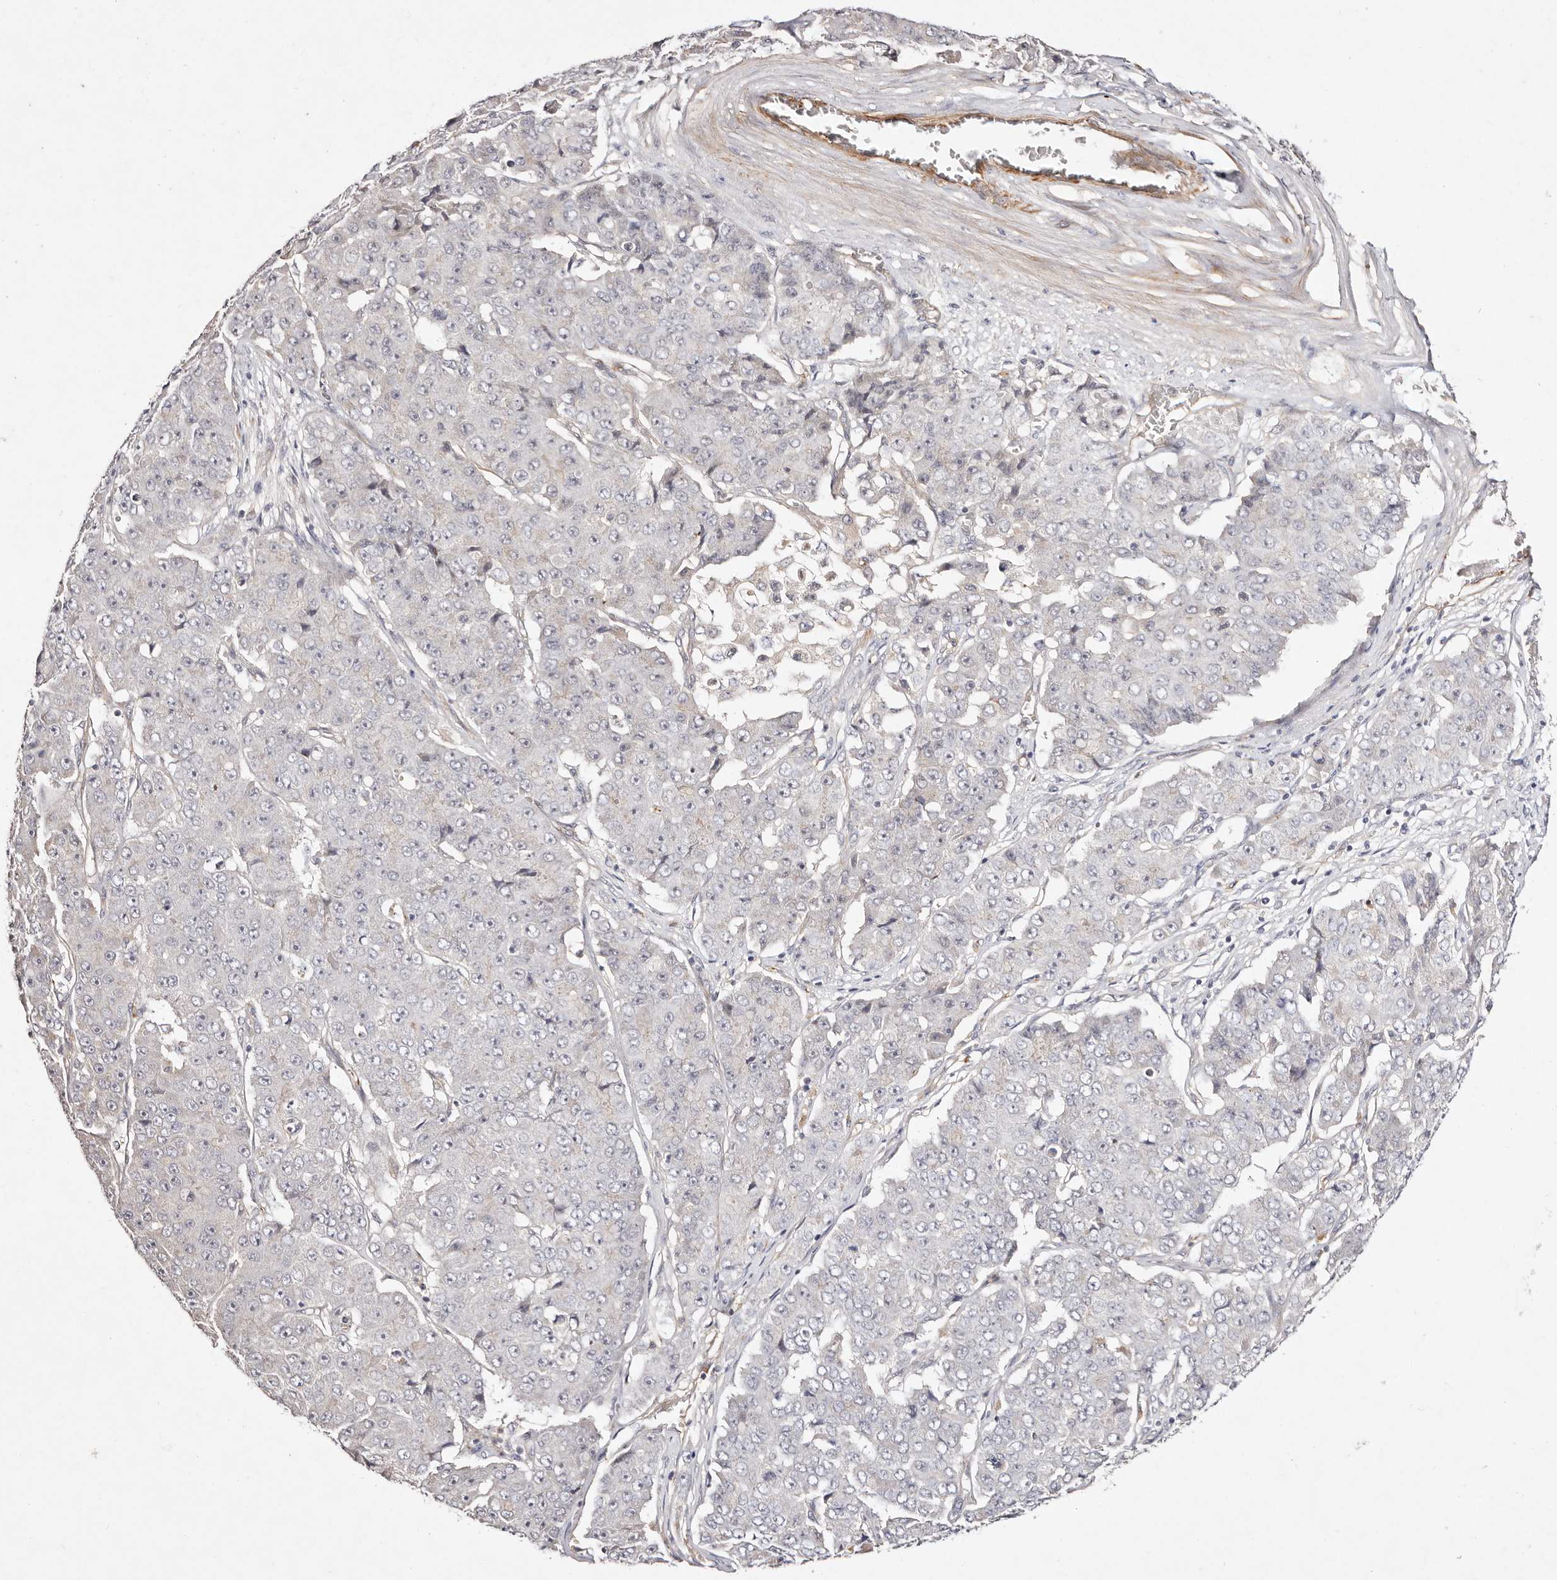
{"staining": {"intensity": "negative", "quantity": "none", "location": "none"}, "tissue": "pancreatic cancer", "cell_type": "Tumor cells", "image_type": "cancer", "snomed": [{"axis": "morphology", "description": "Adenocarcinoma, NOS"}, {"axis": "topography", "description": "Pancreas"}], "caption": "IHC of human pancreatic adenocarcinoma displays no expression in tumor cells.", "gene": "MTMR11", "patient": {"sex": "male", "age": 50}}